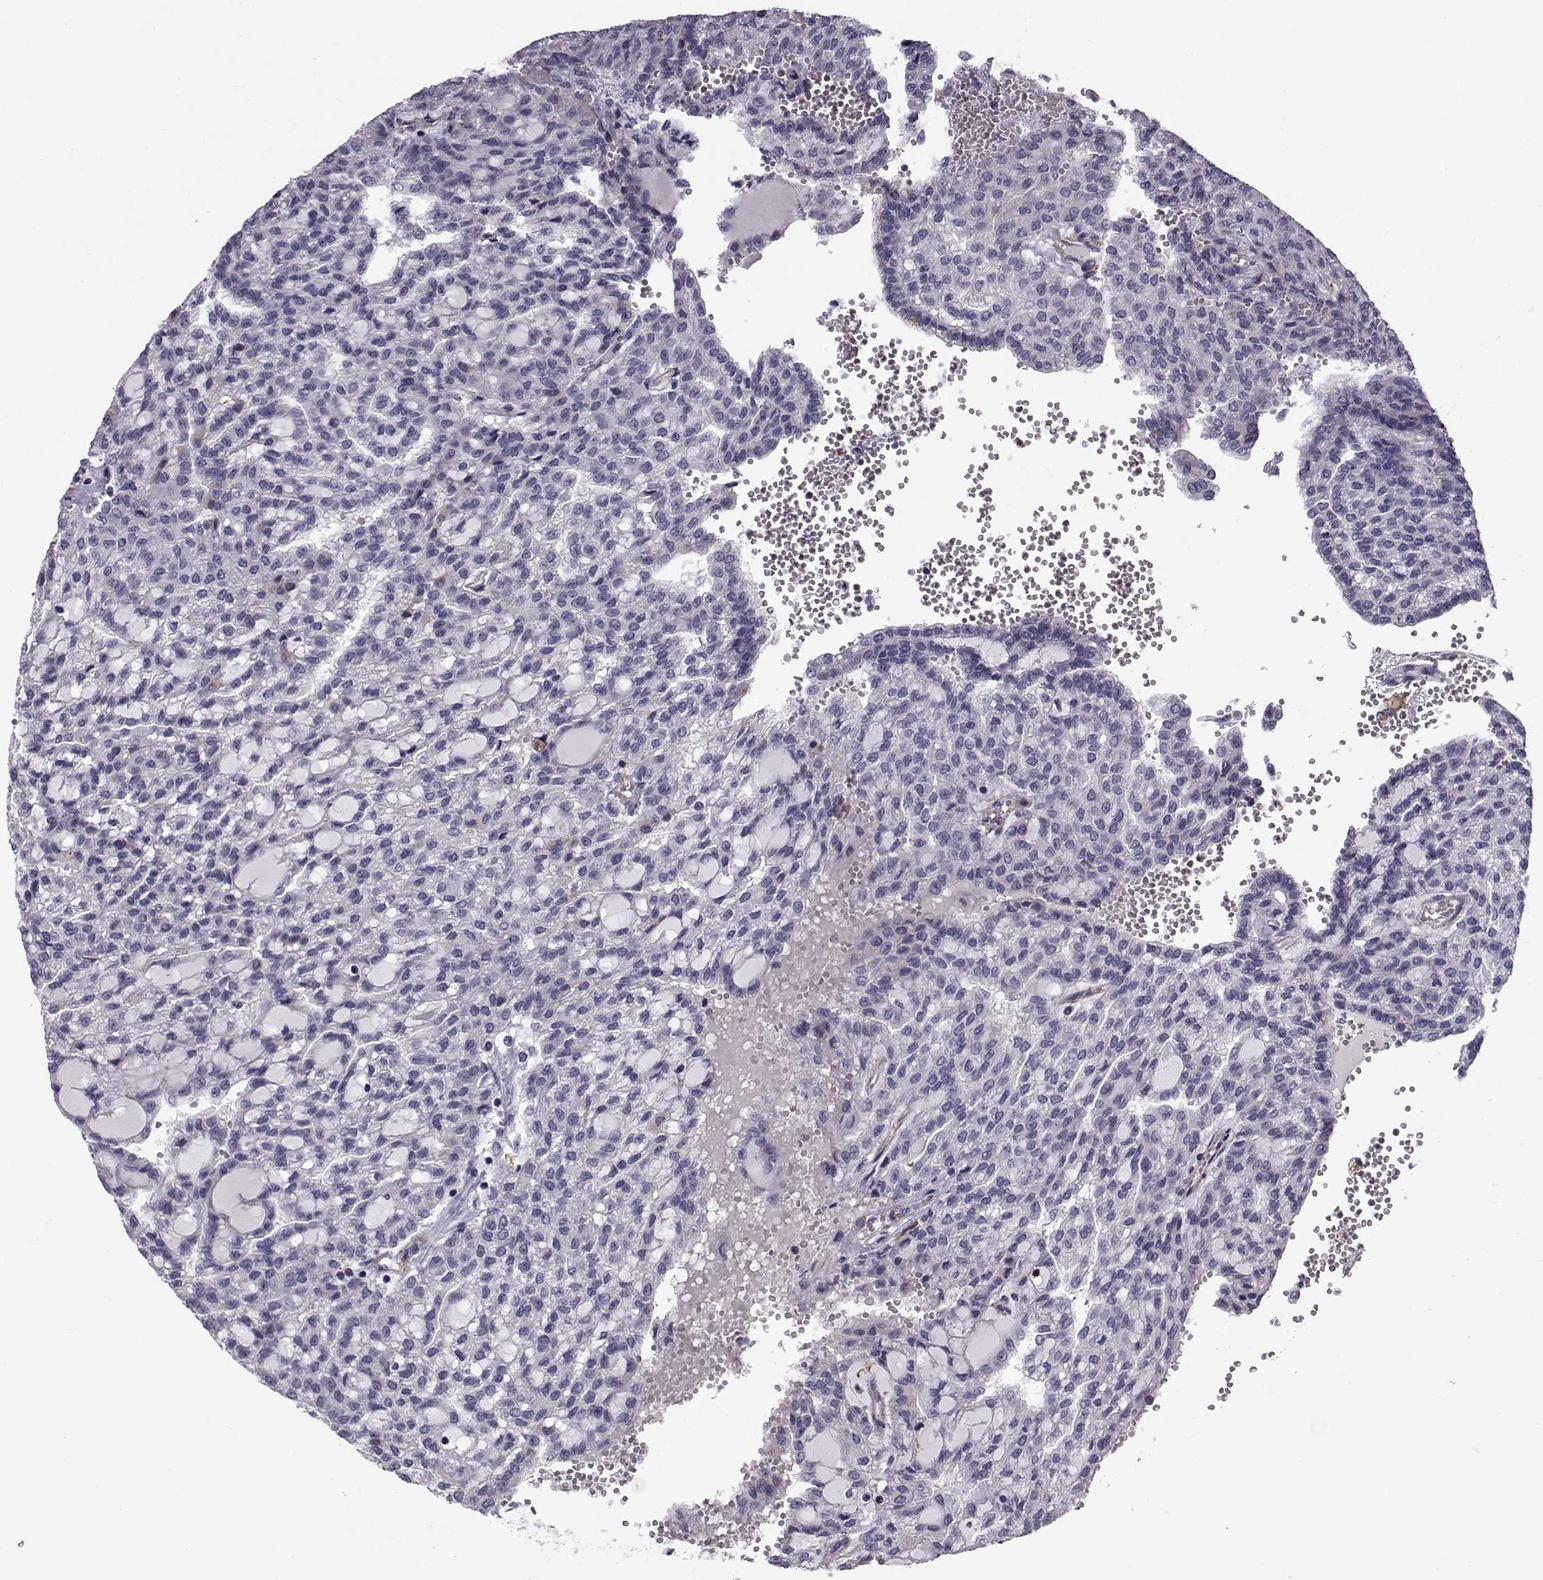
{"staining": {"intensity": "negative", "quantity": "none", "location": "none"}, "tissue": "renal cancer", "cell_type": "Tumor cells", "image_type": "cancer", "snomed": [{"axis": "morphology", "description": "Adenocarcinoma, NOS"}, {"axis": "topography", "description": "Kidney"}], "caption": "A high-resolution image shows IHC staining of renal cancer (adenocarcinoma), which demonstrates no significant positivity in tumor cells.", "gene": "LRRC27", "patient": {"sex": "male", "age": 63}}